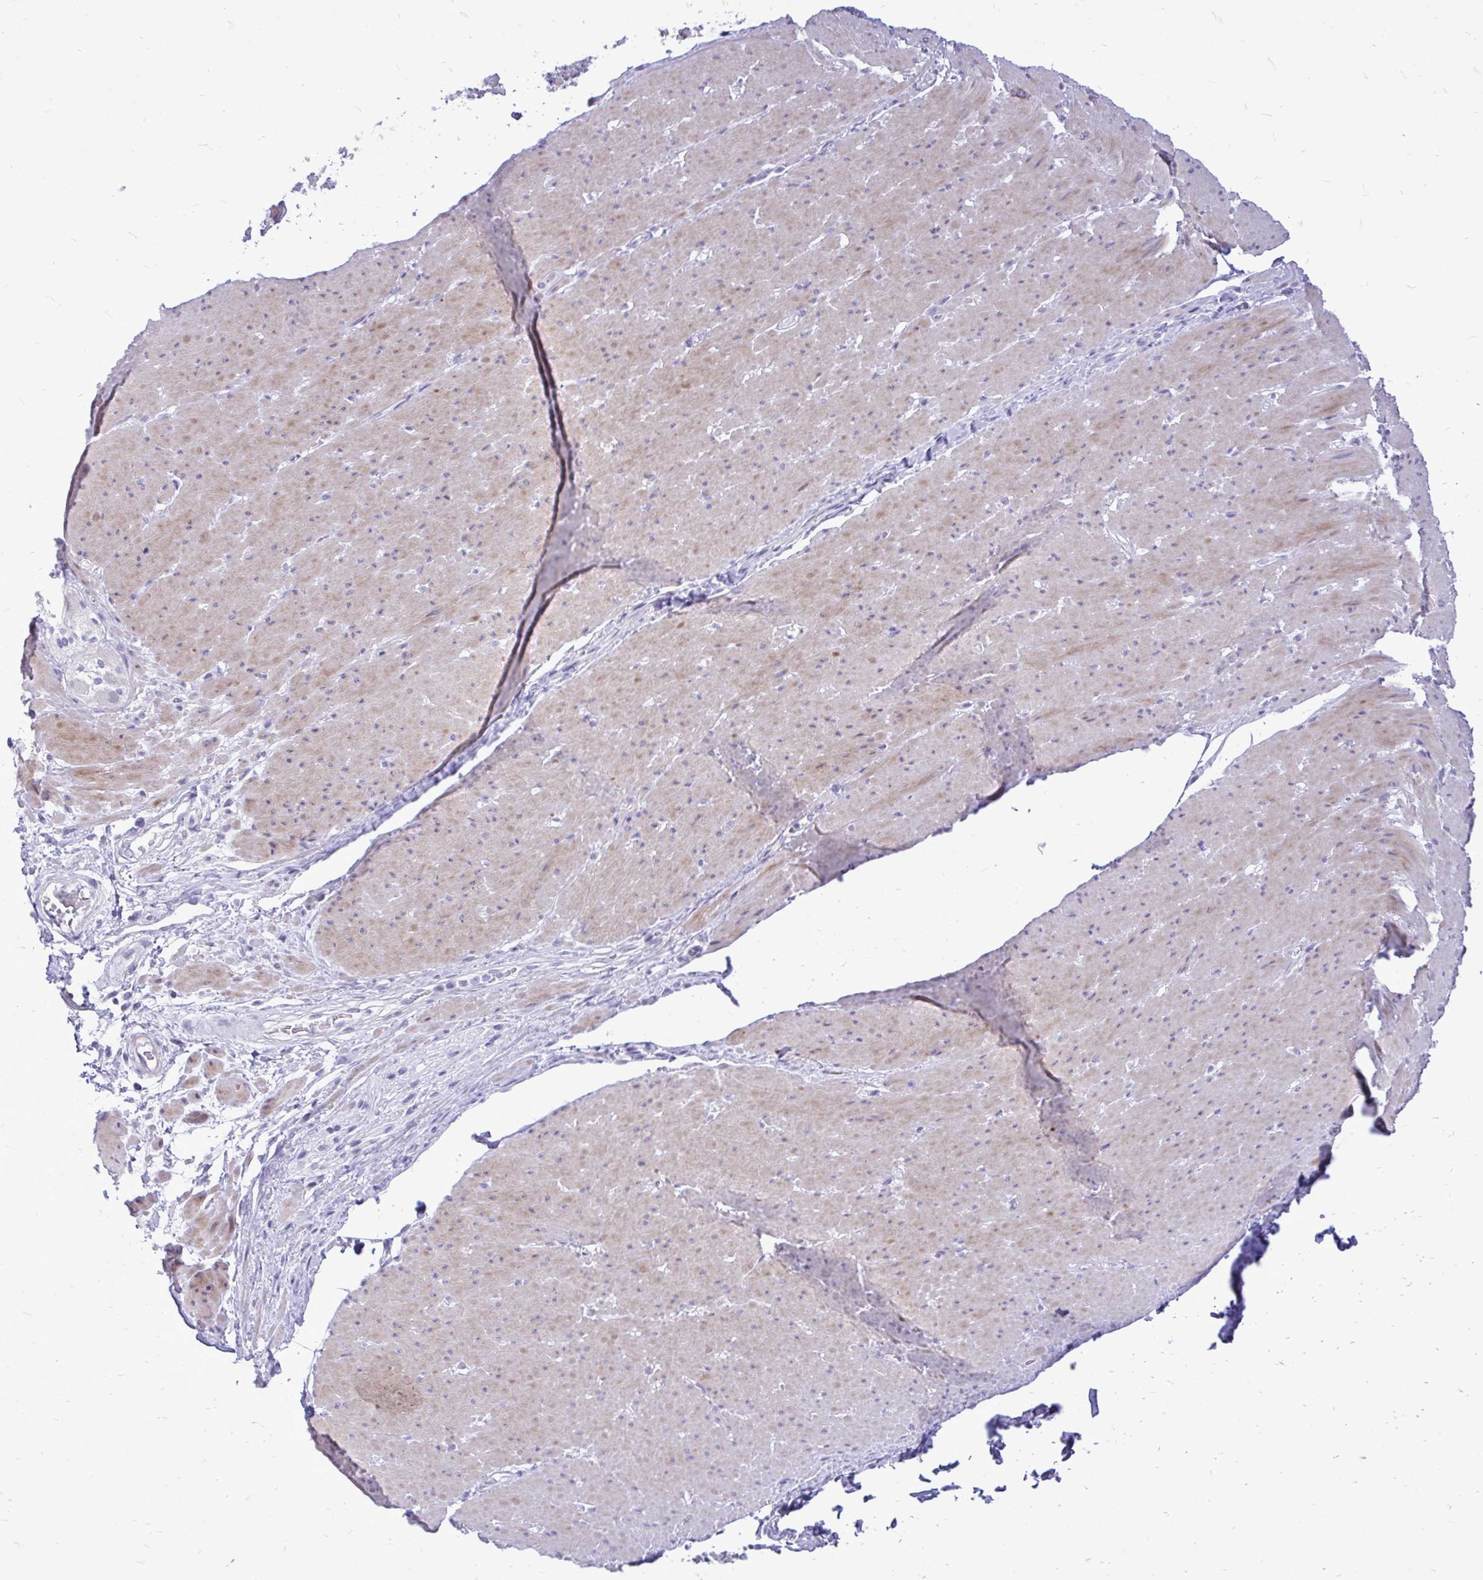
{"staining": {"intensity": "moderate", "quantity": "25%-75%", "location": "cytoplasmic/membranous"}, "tissue": "smooth muscle", "cell_type": "Smooth muscle cells", "image_type": "normal", "snomed": [{"axis": "morphology", "description": "Normal tissue, NOS"}, {"axis": "topography", "description": "Smooth muscle"}, {"axis": "topography", "description": "Rectum"}], "caption": "This is a photomicrograph of immunohistochemistry staining of normal smooth muscle, which shows moderate staining in the cytoplasmic/membranous of smooth muscle cells.", "gene": "GABRA1", "patient": {"sex": "male", "age": 53}}